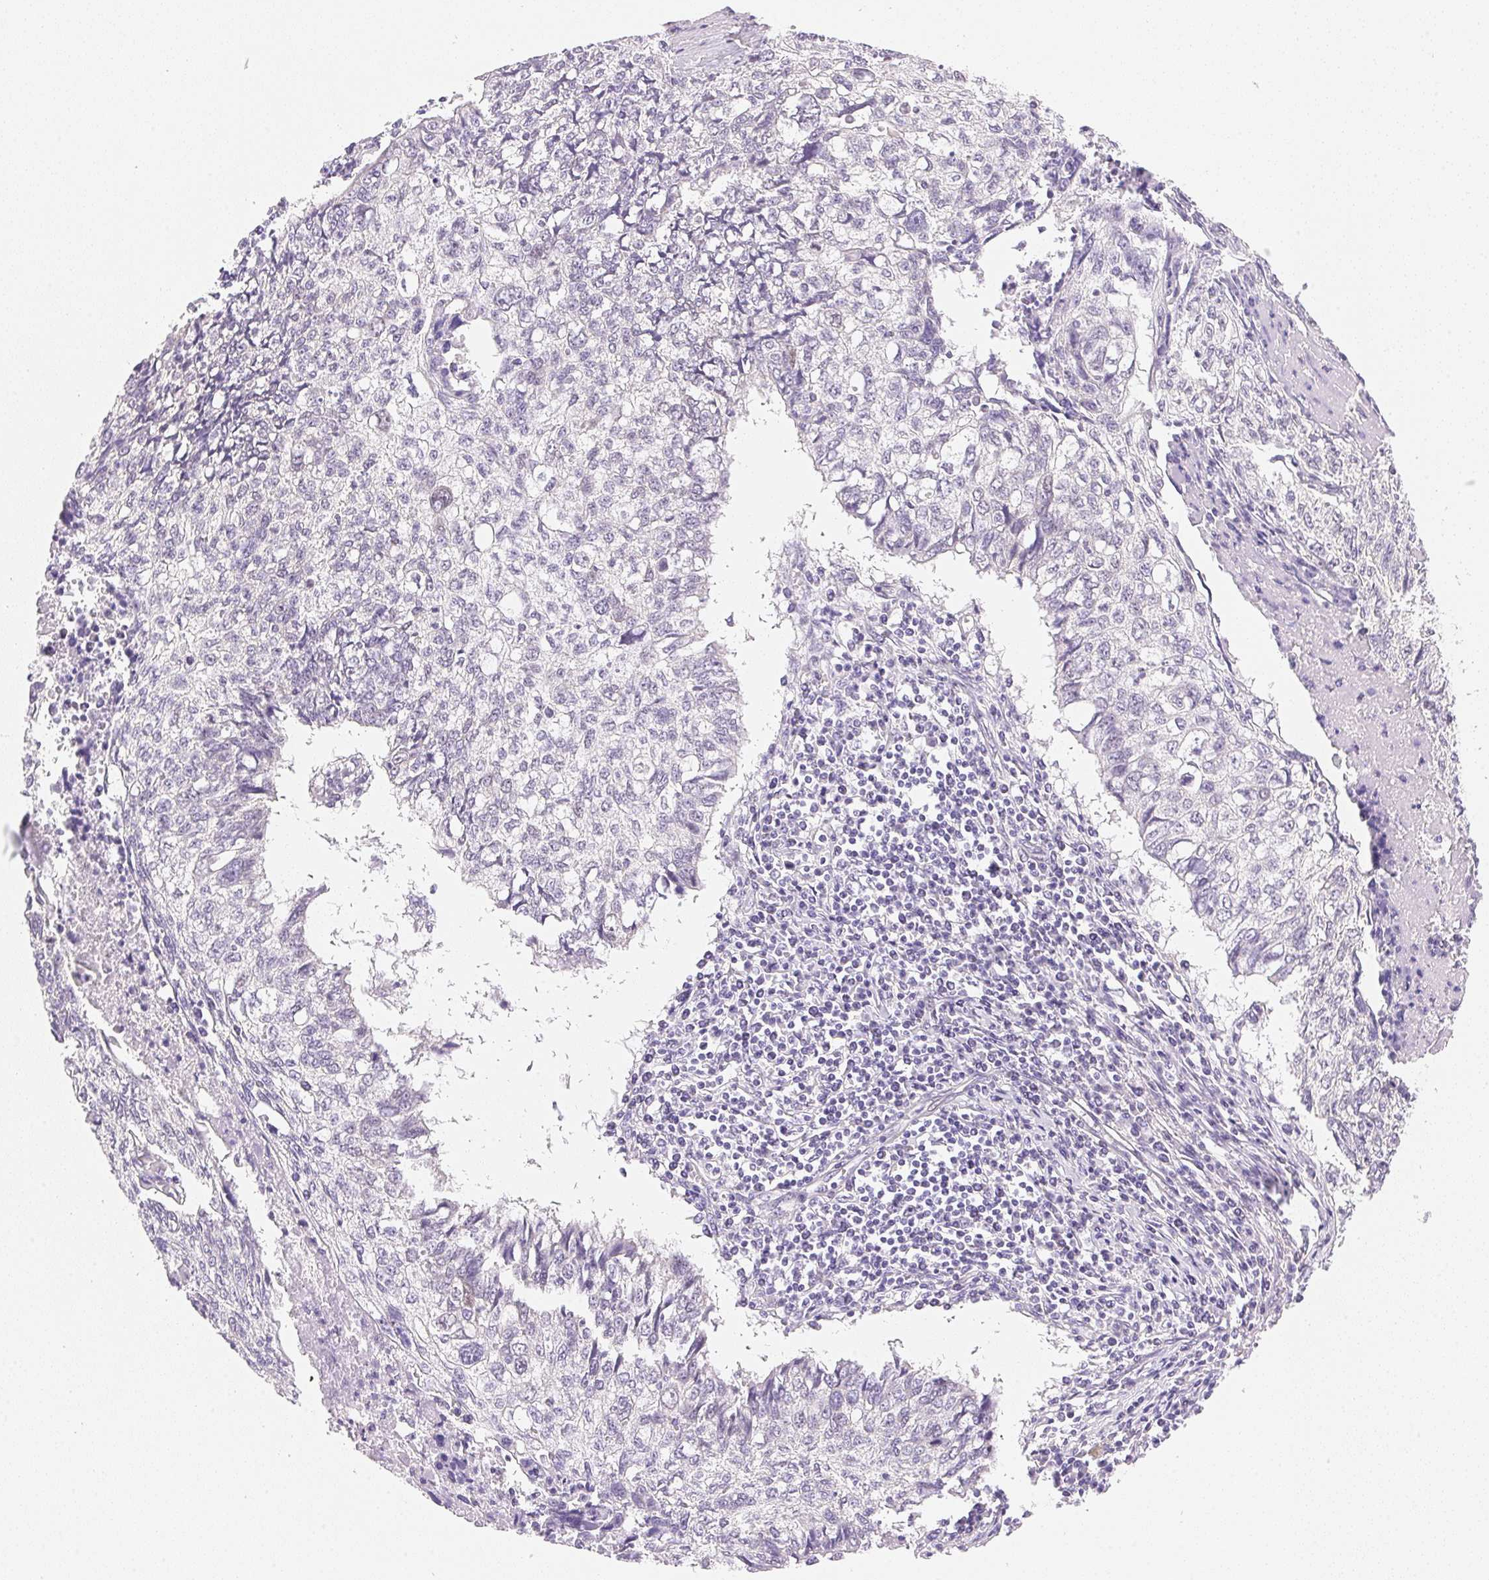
{"staining": {"intensity": "negative", "quantity": "none", "location": "none"}, "tissue": "lung cancer", "cell_type": "Tumor cells", "image_type": "cancer", "snomed": [{"axis": "morphology", "description": "Normal morphology"}, {"axis": "morphology", "description": "Aneuploidy"}, {"axis": "morphology", "description": "Squamous cell carcinoma, NOS"}, {"axis": "topography", "description": "Lymph node"}, {"axis": "topography", "description": "Lung"}], "caption": "Human lung cancer stained for a protein using immunohistochemistry reveals no positivity in tumor cells.", "gene": "SMTN", "patient": {"sex": "female", "age": 76}}